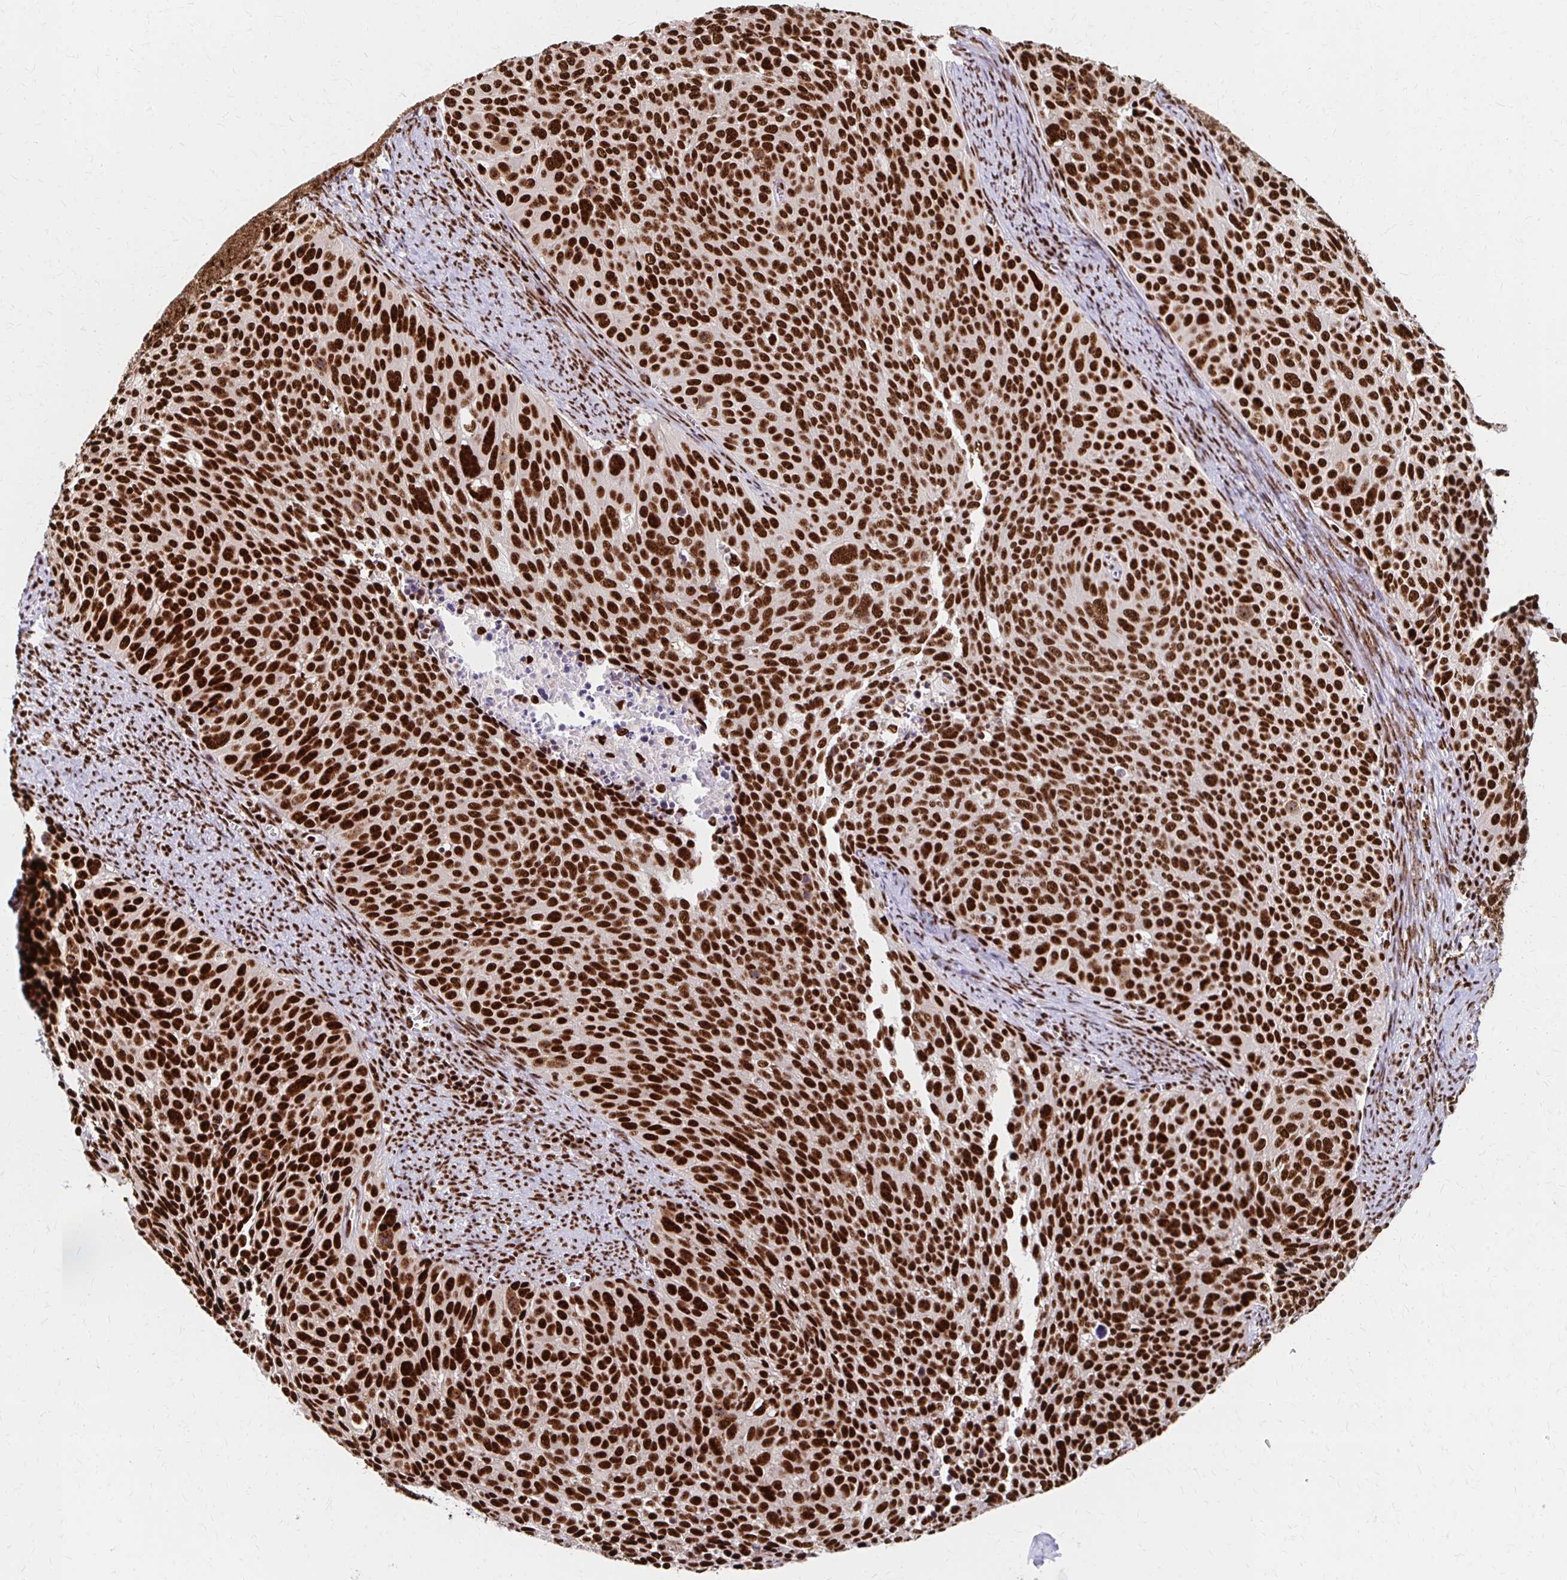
{"staining": {"intensity": "strong", "quantity": ">75%", "location": "nuclear"}, "tissue": "cervical cancer", "cell_type": "Tumor cells", "image_type": "cancer", "snomed": [{"axis": "morphology", "description": "Squamous cell carcinoma, NOS"}, {"axis": "topography", "description": "Cervix"}], "caption": "Cervical cancer (squamous cell carcinoma) was stained to show a protein in brown. There is high levels of strong nuclear positivity in approximately >75% of tumor cells.", "gene": "CNKSR3", "patient": {"sex": "female", "age": 39}}